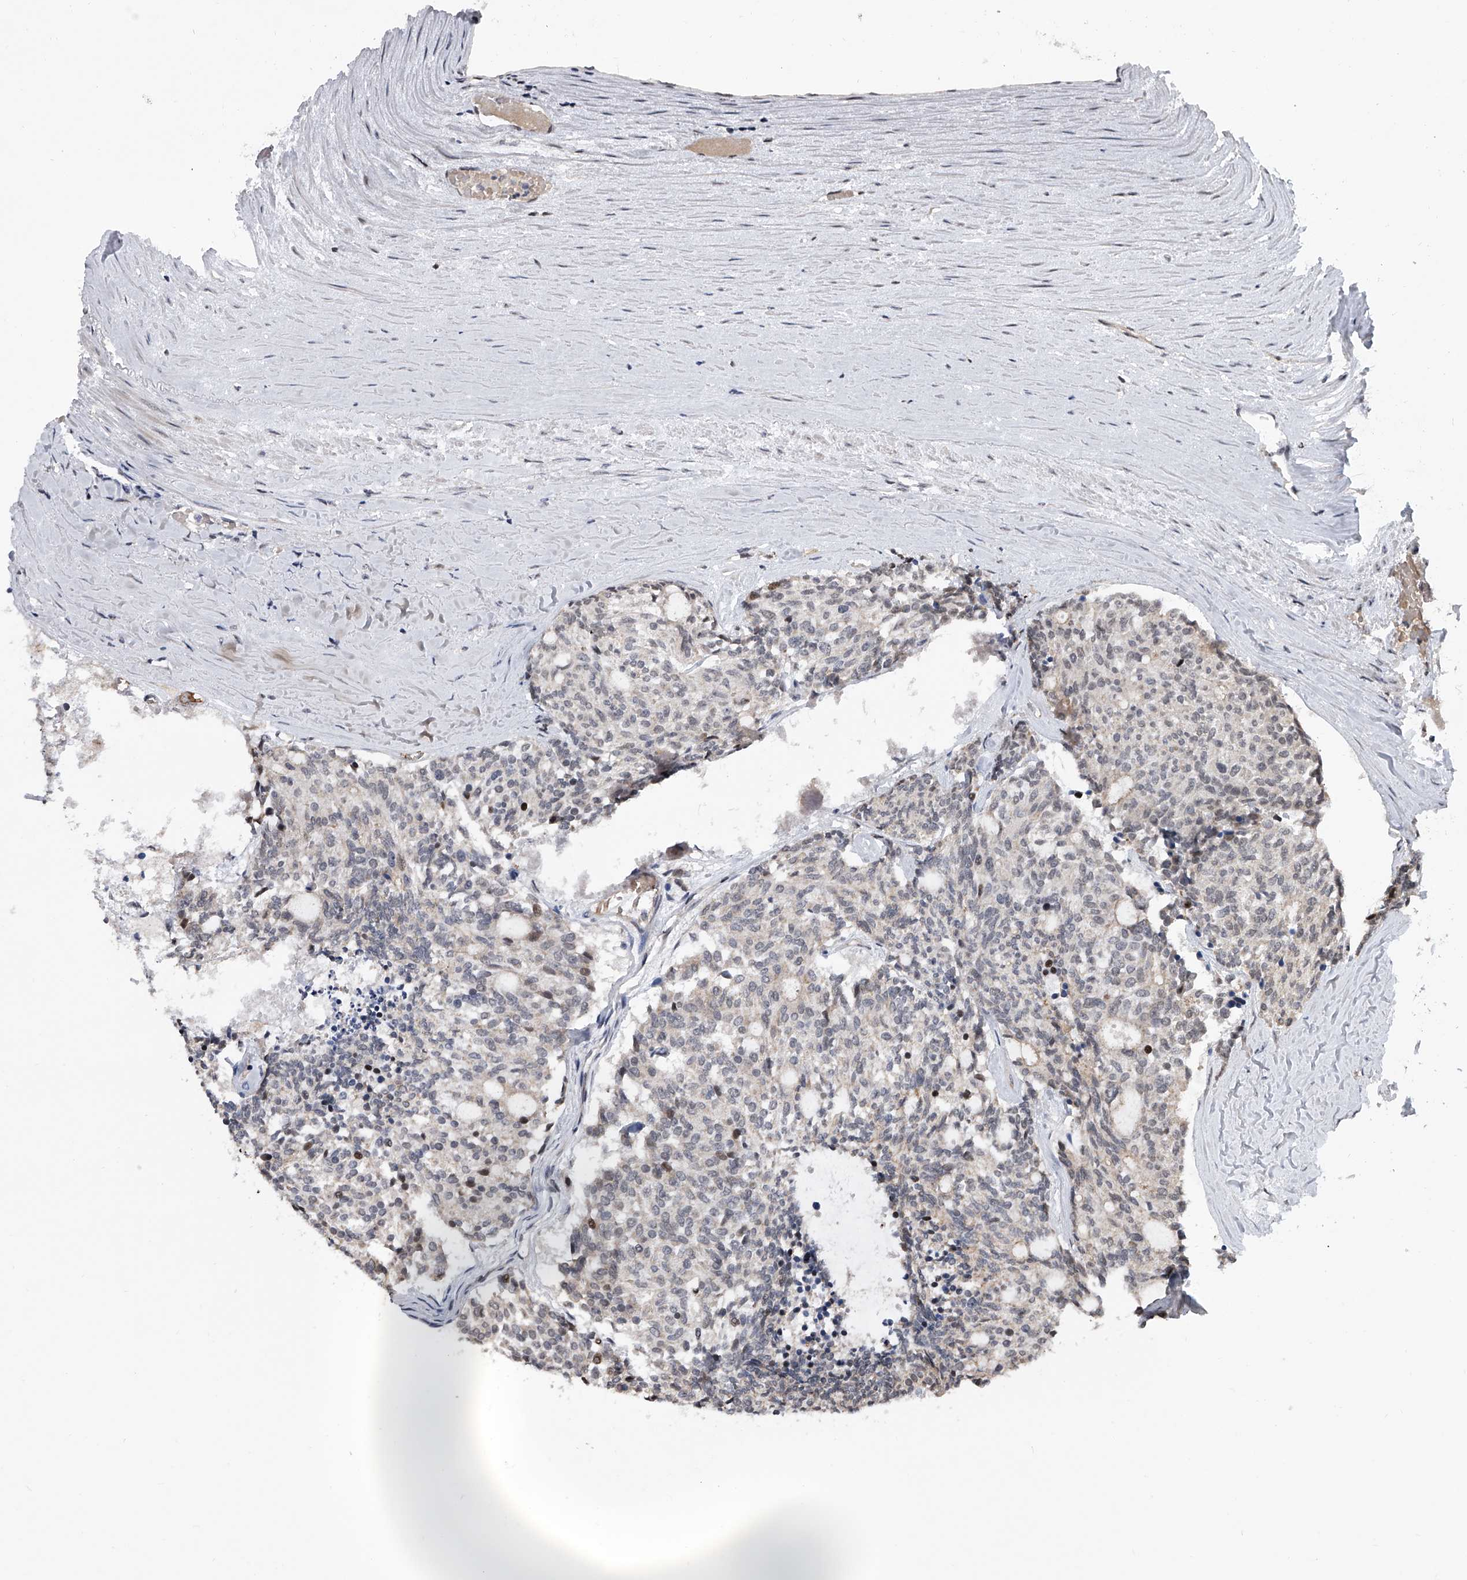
{"staining": {"intensity": "negative", "quantity": "none", "location": "none"}, "tissue": "carcinoid", "cell_type": "Tumor cells", "image_type": "cancer", "snomed": [{"axis": "morphology", "description": "Carcinoid, malignant, NOS"}, {"axis": "topography", "description": "Pancreas"}], "caption": "Tumor cells are negative for protein expression in human carcinoid.", "gene": "ZNF426", "patient": {"sex": "female", "age": 54}}